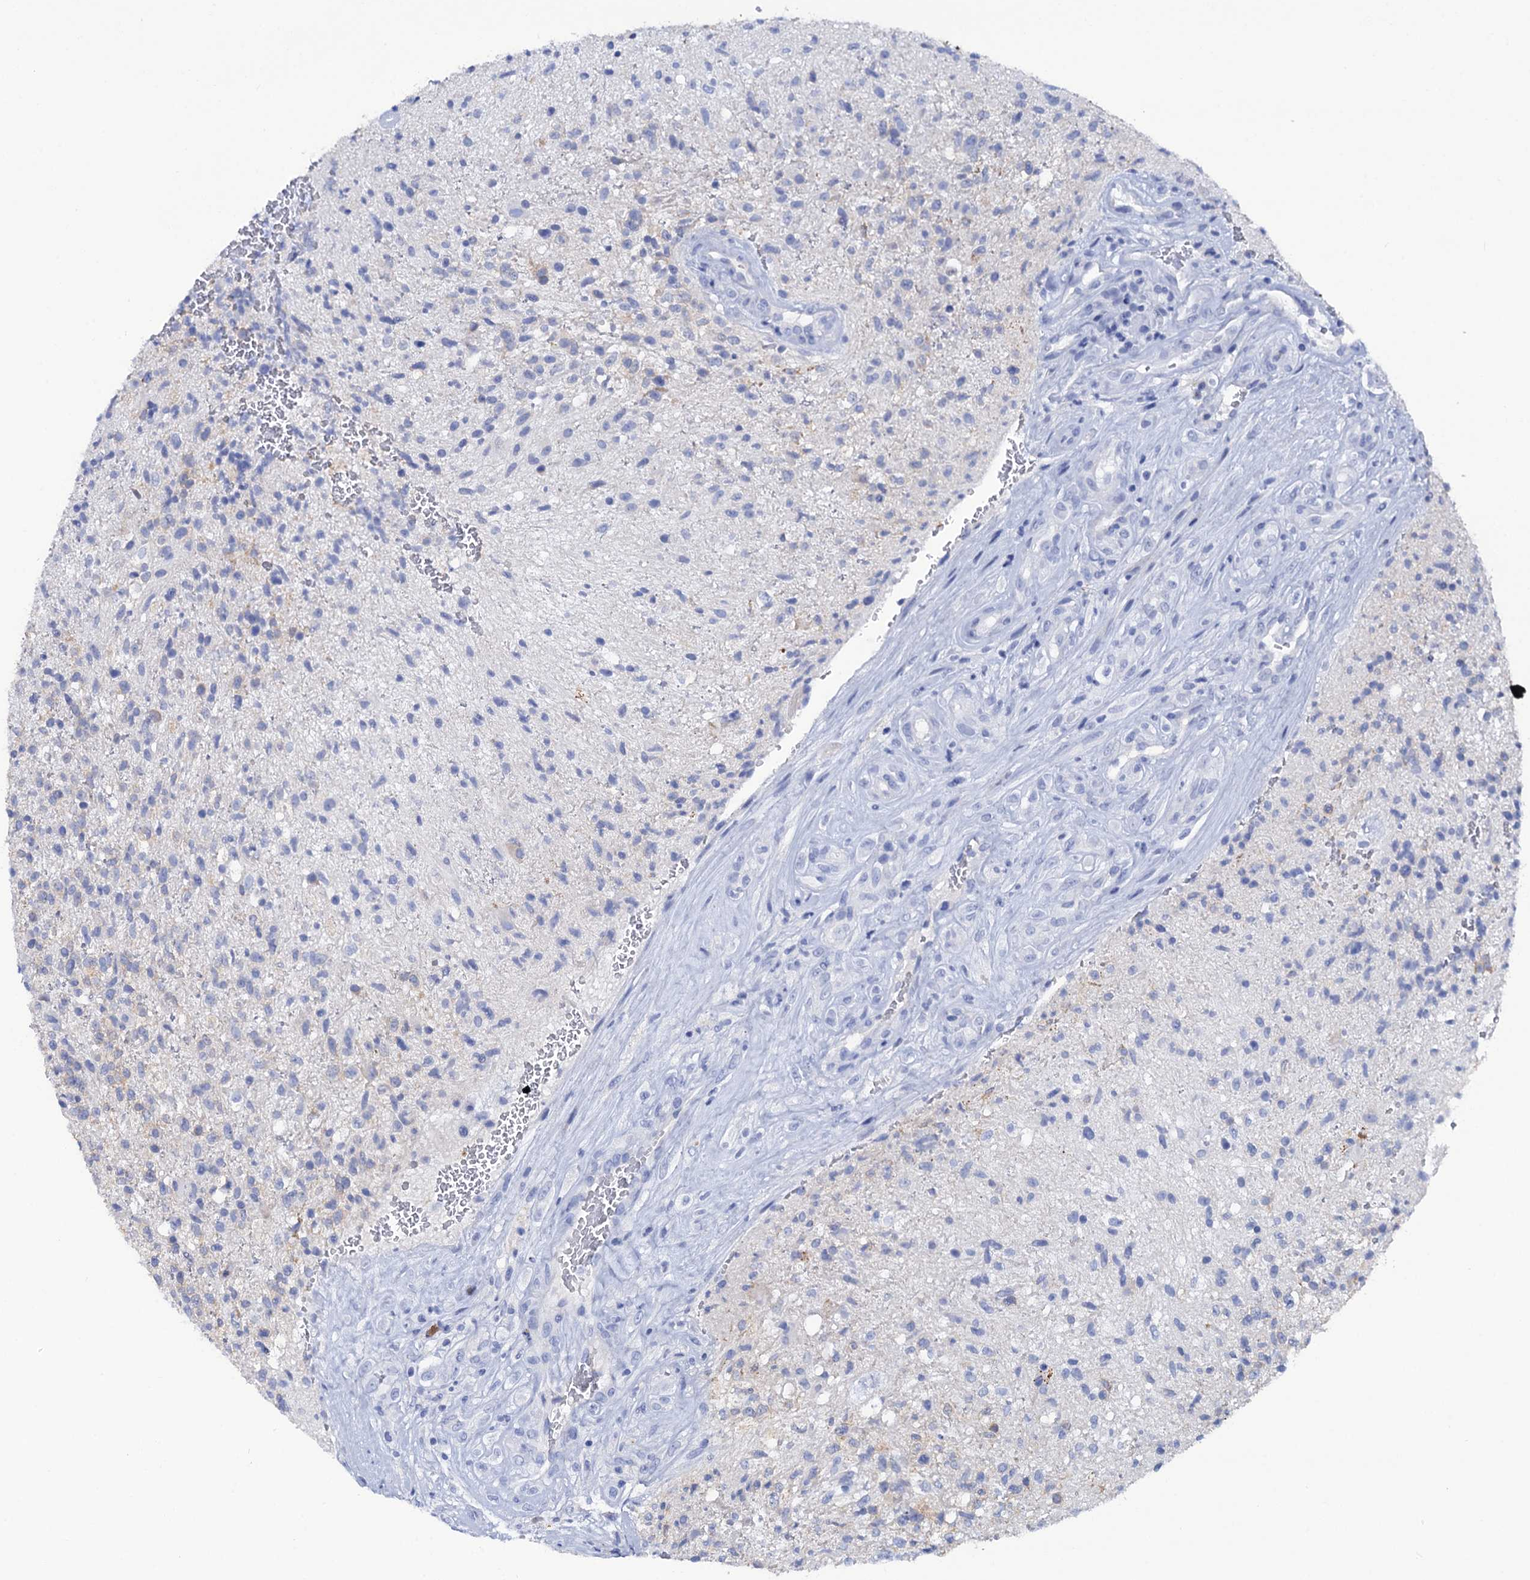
{"staining": {"intensity": "negative", "quantity": "none", "location": "none"}, "tissue": "glioma", "cell_type": "Tumor cells", "image_type": "cancer", "snomed": [{"axis": "morphology", "description": "Glioma, malignant, High grade"}, {"axis": "topography", "description": "Brain"}], "caption": "IHC histopathology image of human malignant glioma (high-grade) stained for a protein (brown), which exhibits no staining in tumor cells.", "gene": "RAB3IP", "patient": {"sex": "male", "age": 56}}